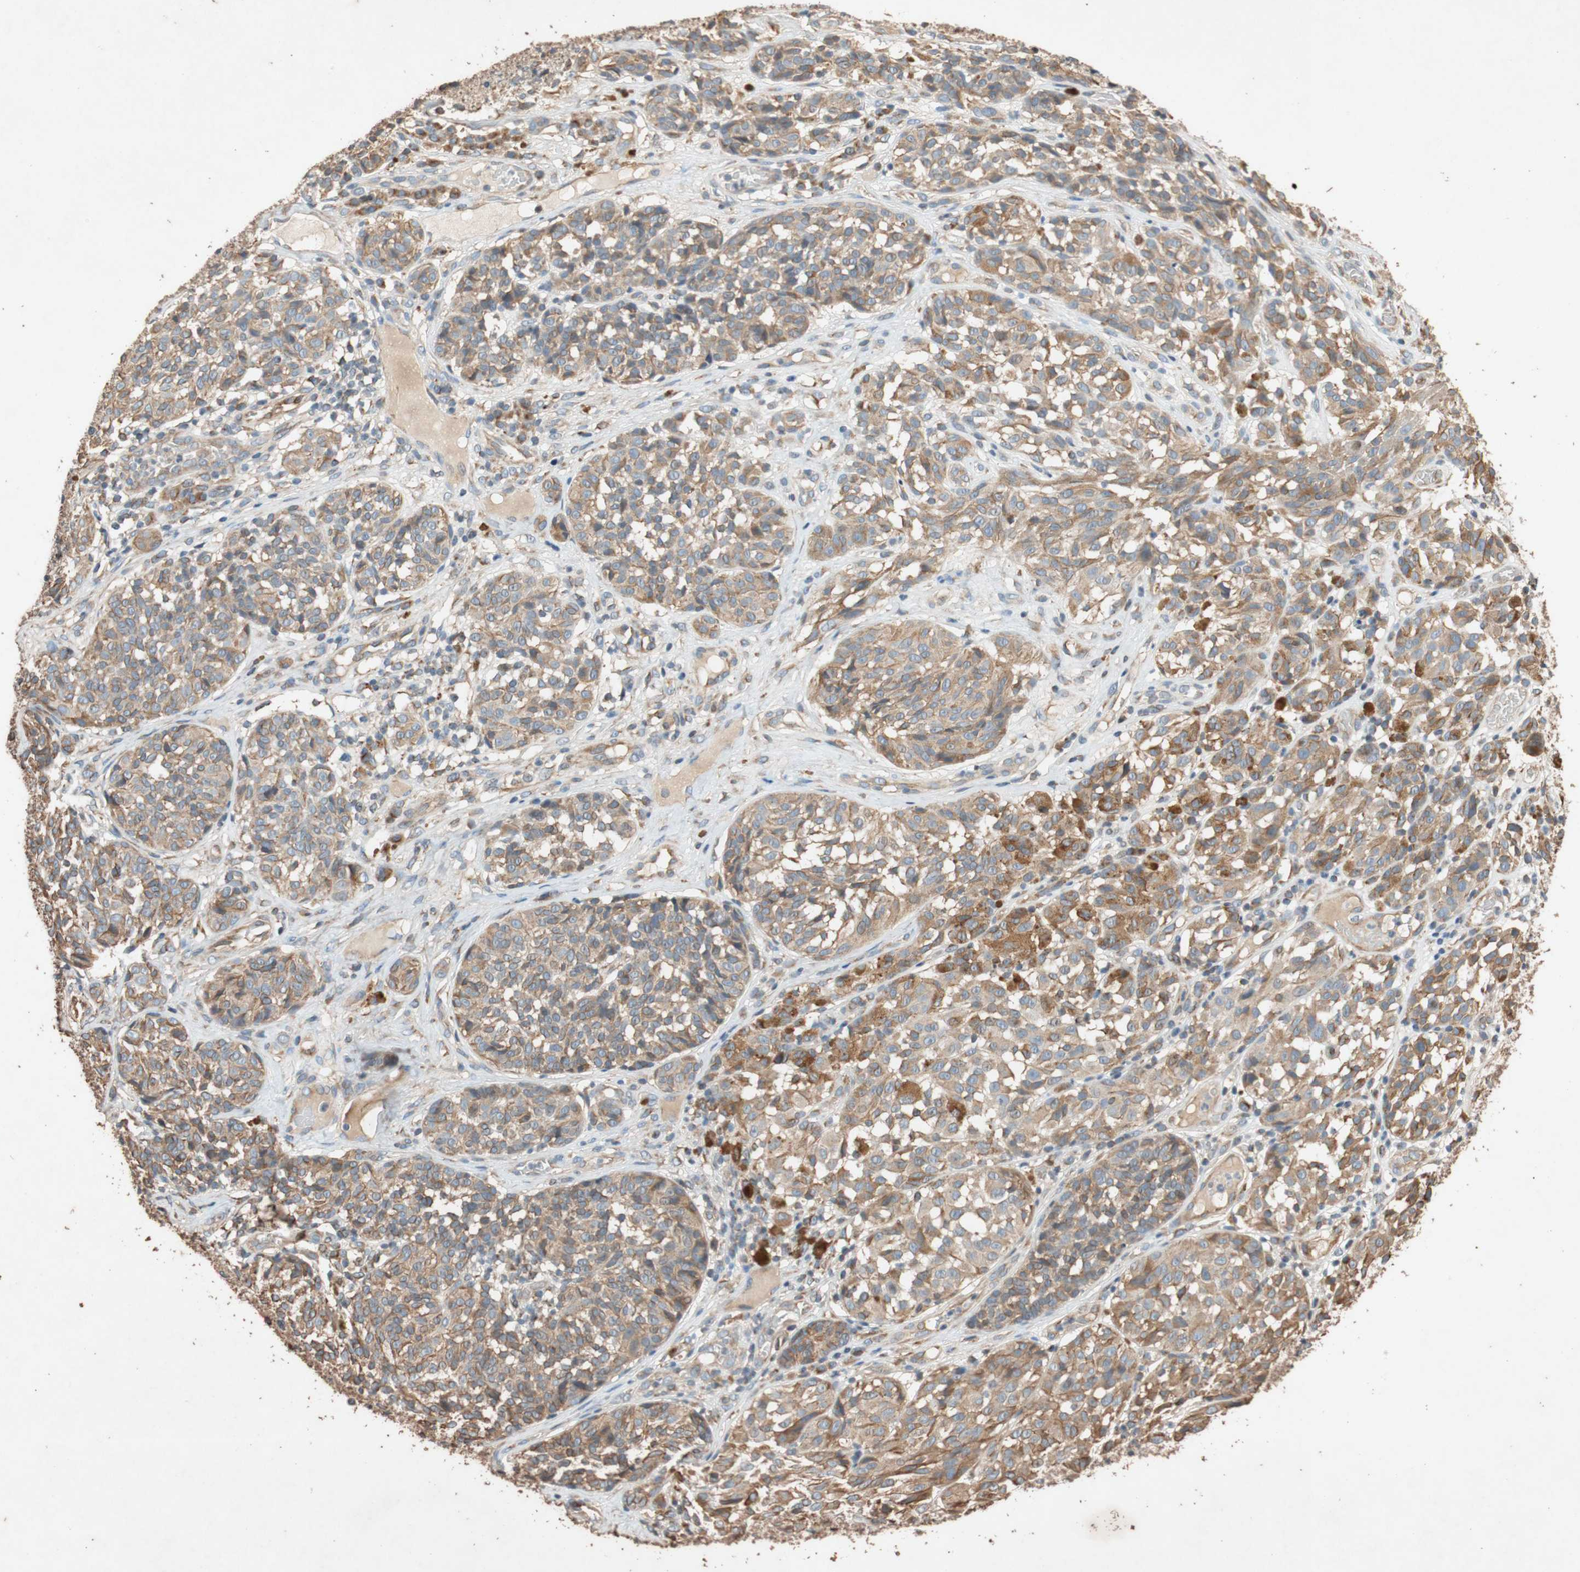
{"staining": {"intensity": "moderate", "quantity": "25%-75%", "location": "cytoplasmic/membranous"}, "tissue": "melanoma", "cell_type": "Tumor cells", "image_type": "cancer", "snomed": [{"axis": "morphology", "description": "Malignant melanoma, NOS"}, {"axis": "topography", "description": "Skin"}], "caption": "Immunohistochemical staining of human malignant melanoma reveals moderate cytoplasmic/membranous protein expression in approximately 25%-75% of tumor cells.", "gene": "TUBB", "patient": {"sex": "female", "age": 46}}